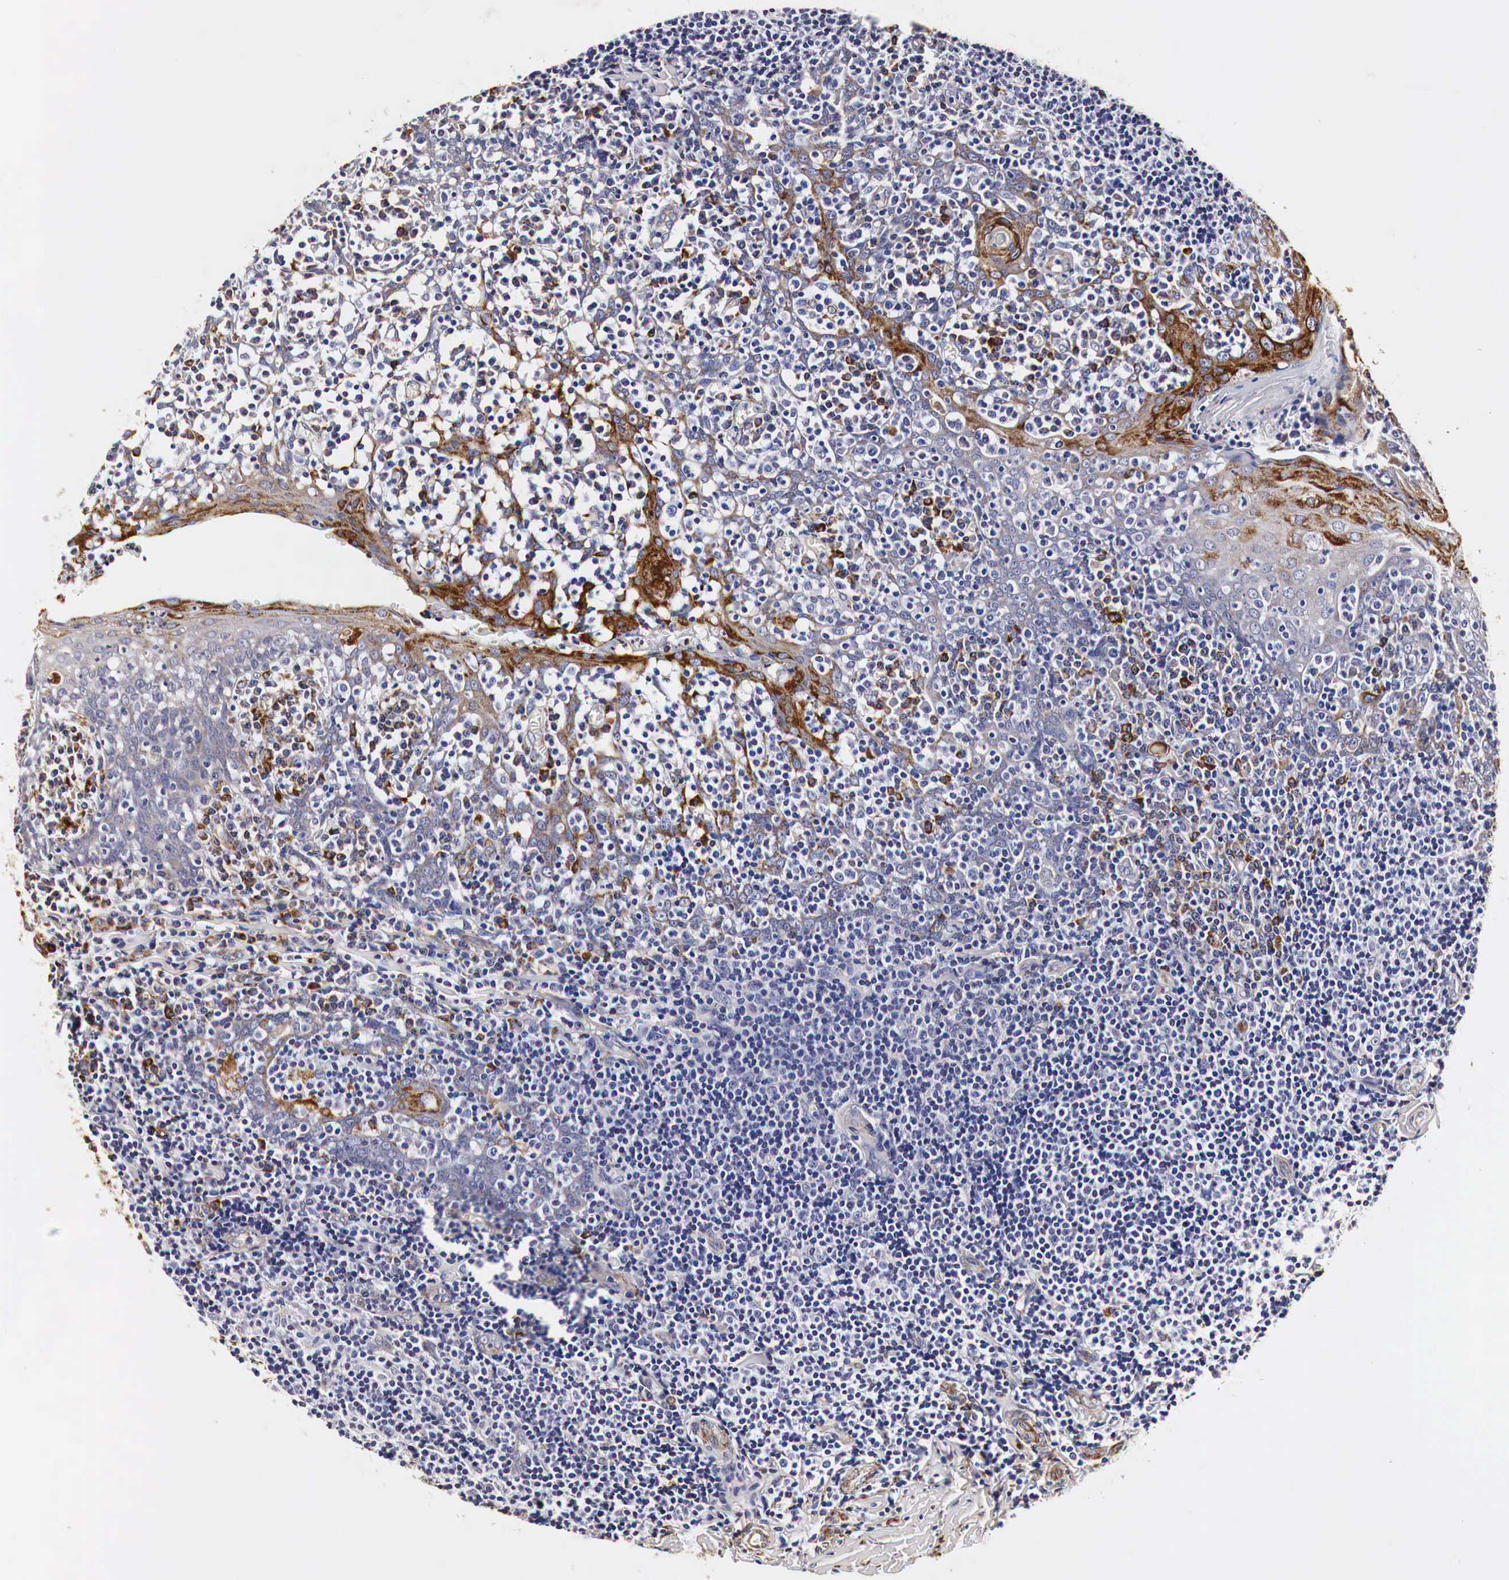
{"staining": {"intensity": "negative", "quantity": "none", "location": "none"}, "tissue": "tonsil", "cell_type": "Germinal center cells", "image_type": "normal", "snomed": [{"axis": "morphology", "description": "Normal tissue, NOS"}, {"axis": "topography", "description": "Tonsil"}], "caption": "IHC of benign human tonsil displays no staining in germinal center cells. (Stains: DAB IHC with hematoxylin counter stain, Microscopy: brightfield microscopy at high magnification).", "gene": "CKAP4", "patient": {"sex": "female", "age": 41}}